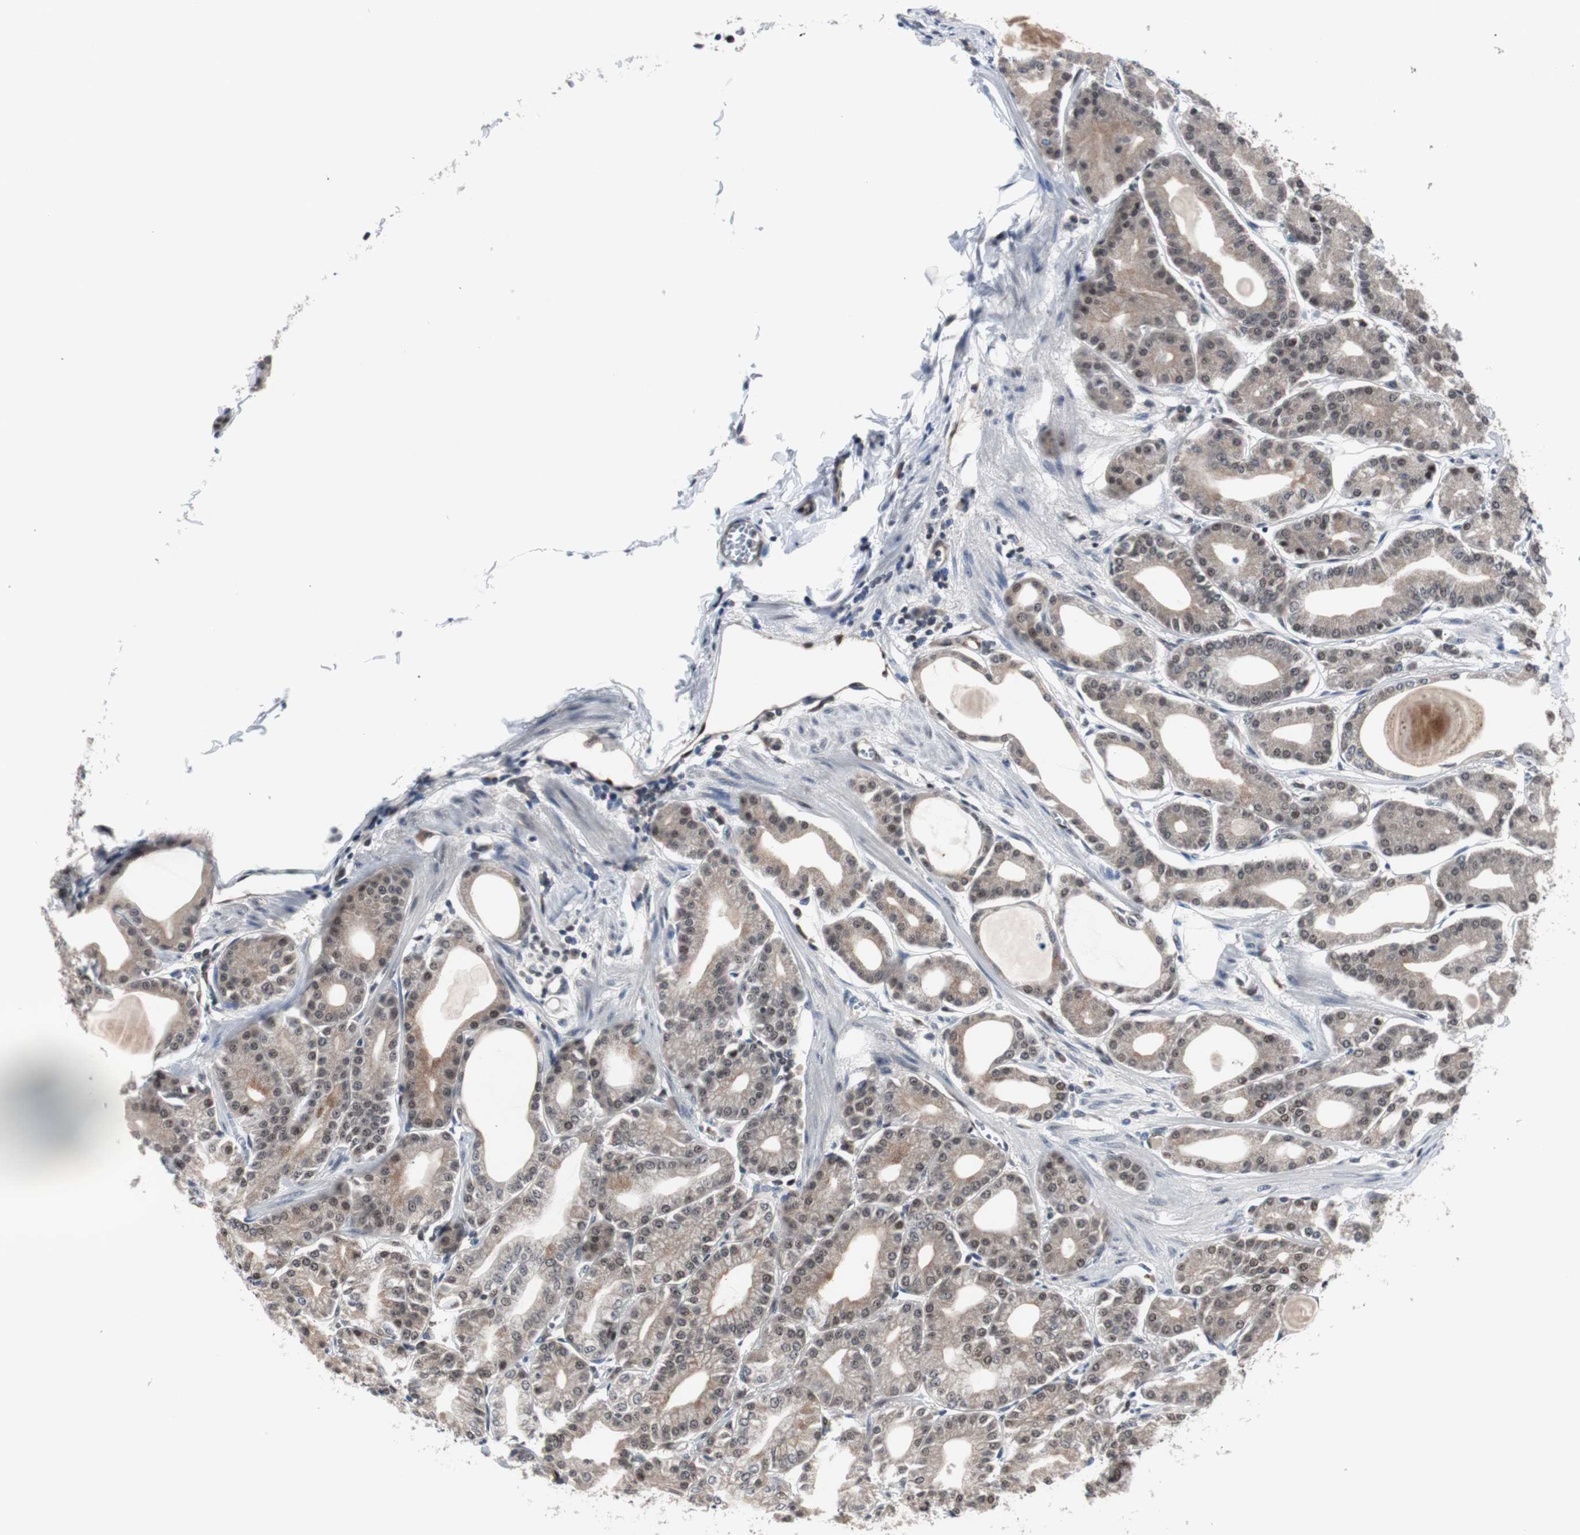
{"staining": {"intensity": "weak", "quantity": "25%-75%", "location": "cytoplasmic/membranous,nuclear"}, "tissue": "stomach", "cell_type": "Glandular cells", "image_type": "normal", "snomed": [{"axis": "morphology", "description": "Normal tissue, NOS"}, {"axis": "topography", "description": "Stomach, lower"}], "caption": "Weak cytoplasmic/membranous,nuclear positivity is identified in approximately 25%-75% of glandular cells in normal stomach.", "gene": "SMAD1", "patient": {"sex": "male", "age": 71}}